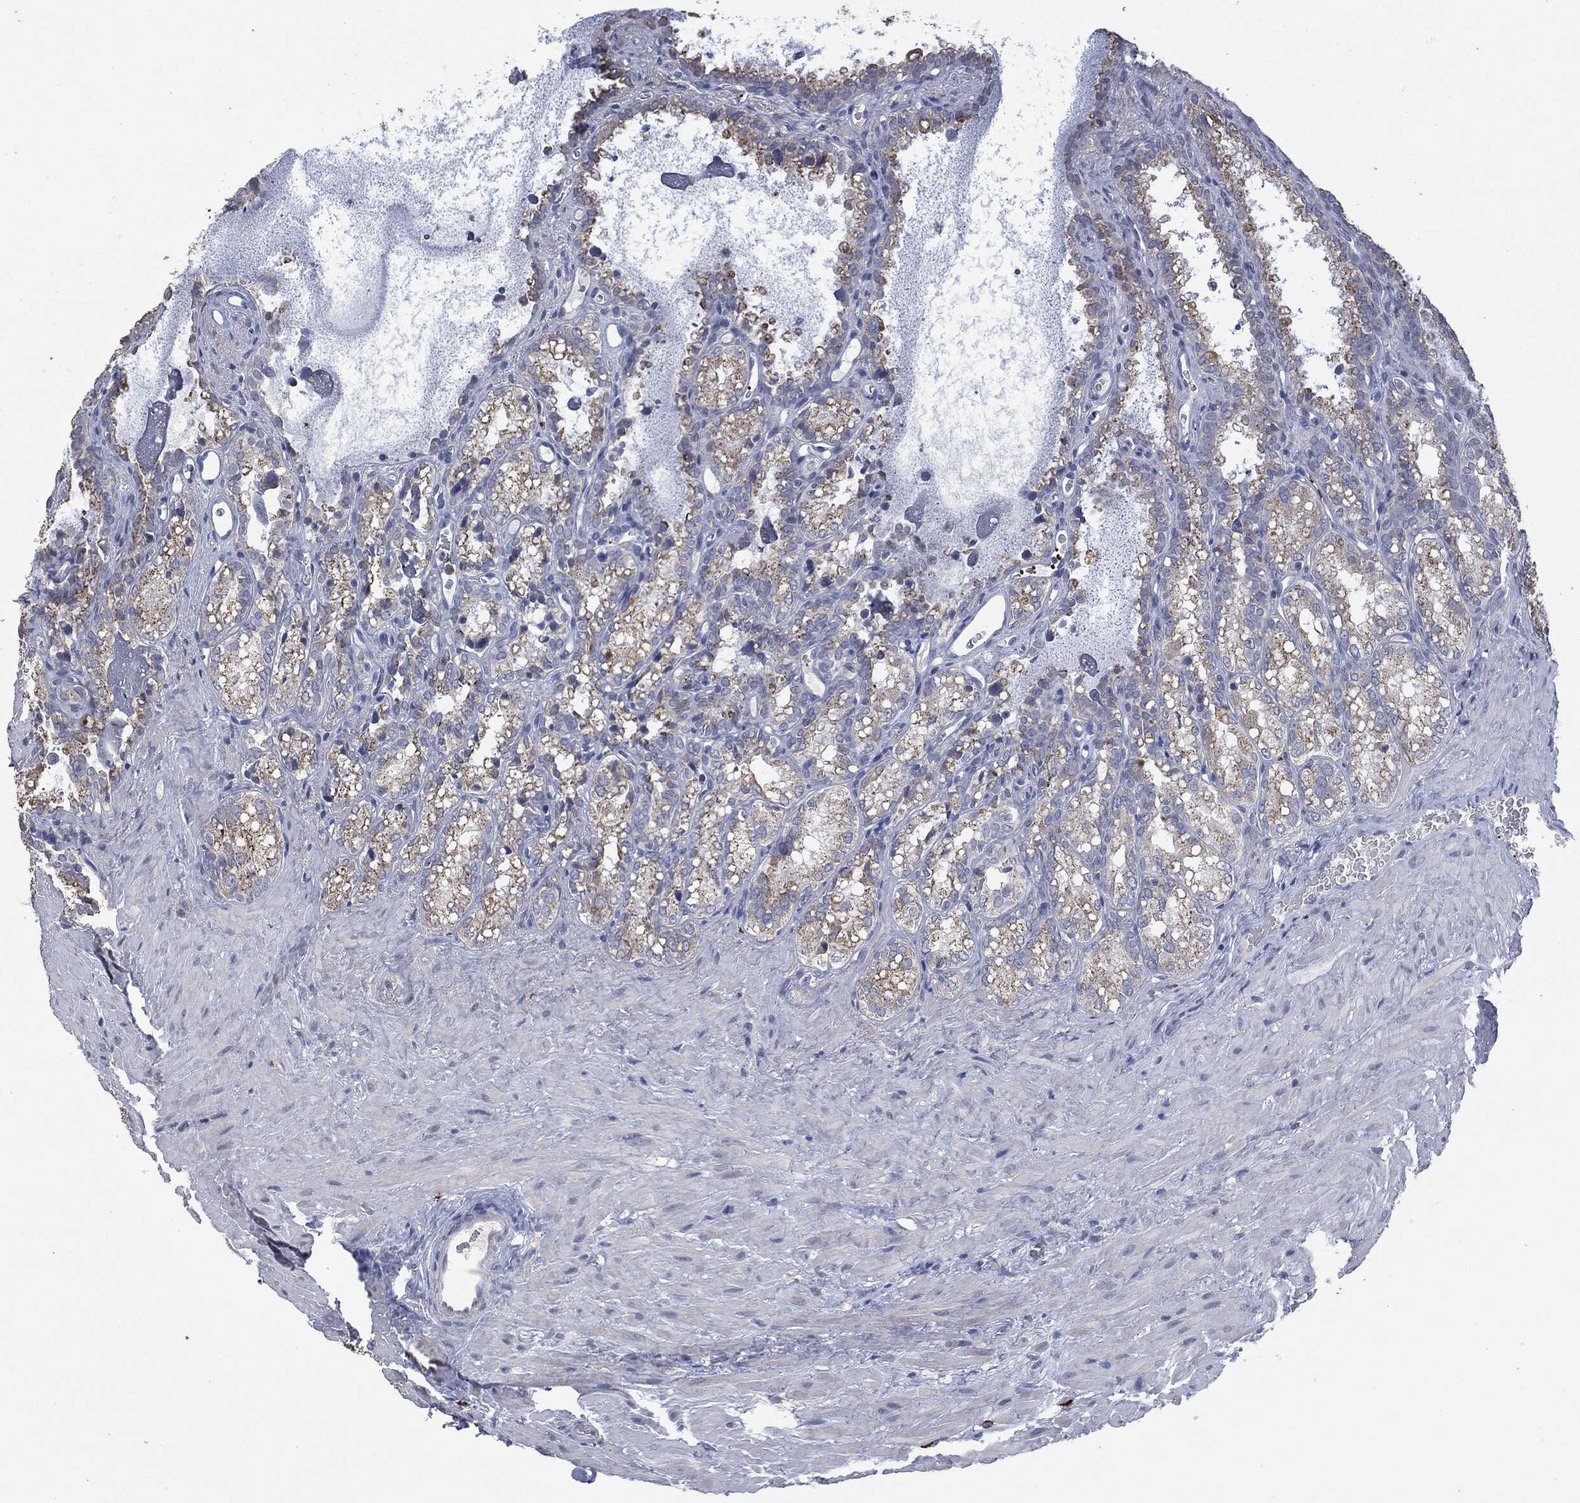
{"staining": {"intensity": "weak", "quantity": "25%-75%", "location": "cytoplasmic/membranous"}, "tissue": "seminal vesicle", "cell_type": "Glandular cells", "image_type": "normal", "snomed": [{"axis": "morphology", "description": "Normal tissue, NOS"}, {"axis": "topography", "description": "Seminal veicle"}], "caption": "A brown stain shows weak cytoplasmic/membranous positivity of a protein in glandular cells of benign seminal vesicle. (DAB (3,3'-diaminobenzidine) IHC, brown staining for protein, blue staining for nuclei).", "gene": "CD33", "patient": {"sex": "male", "age": 68}}